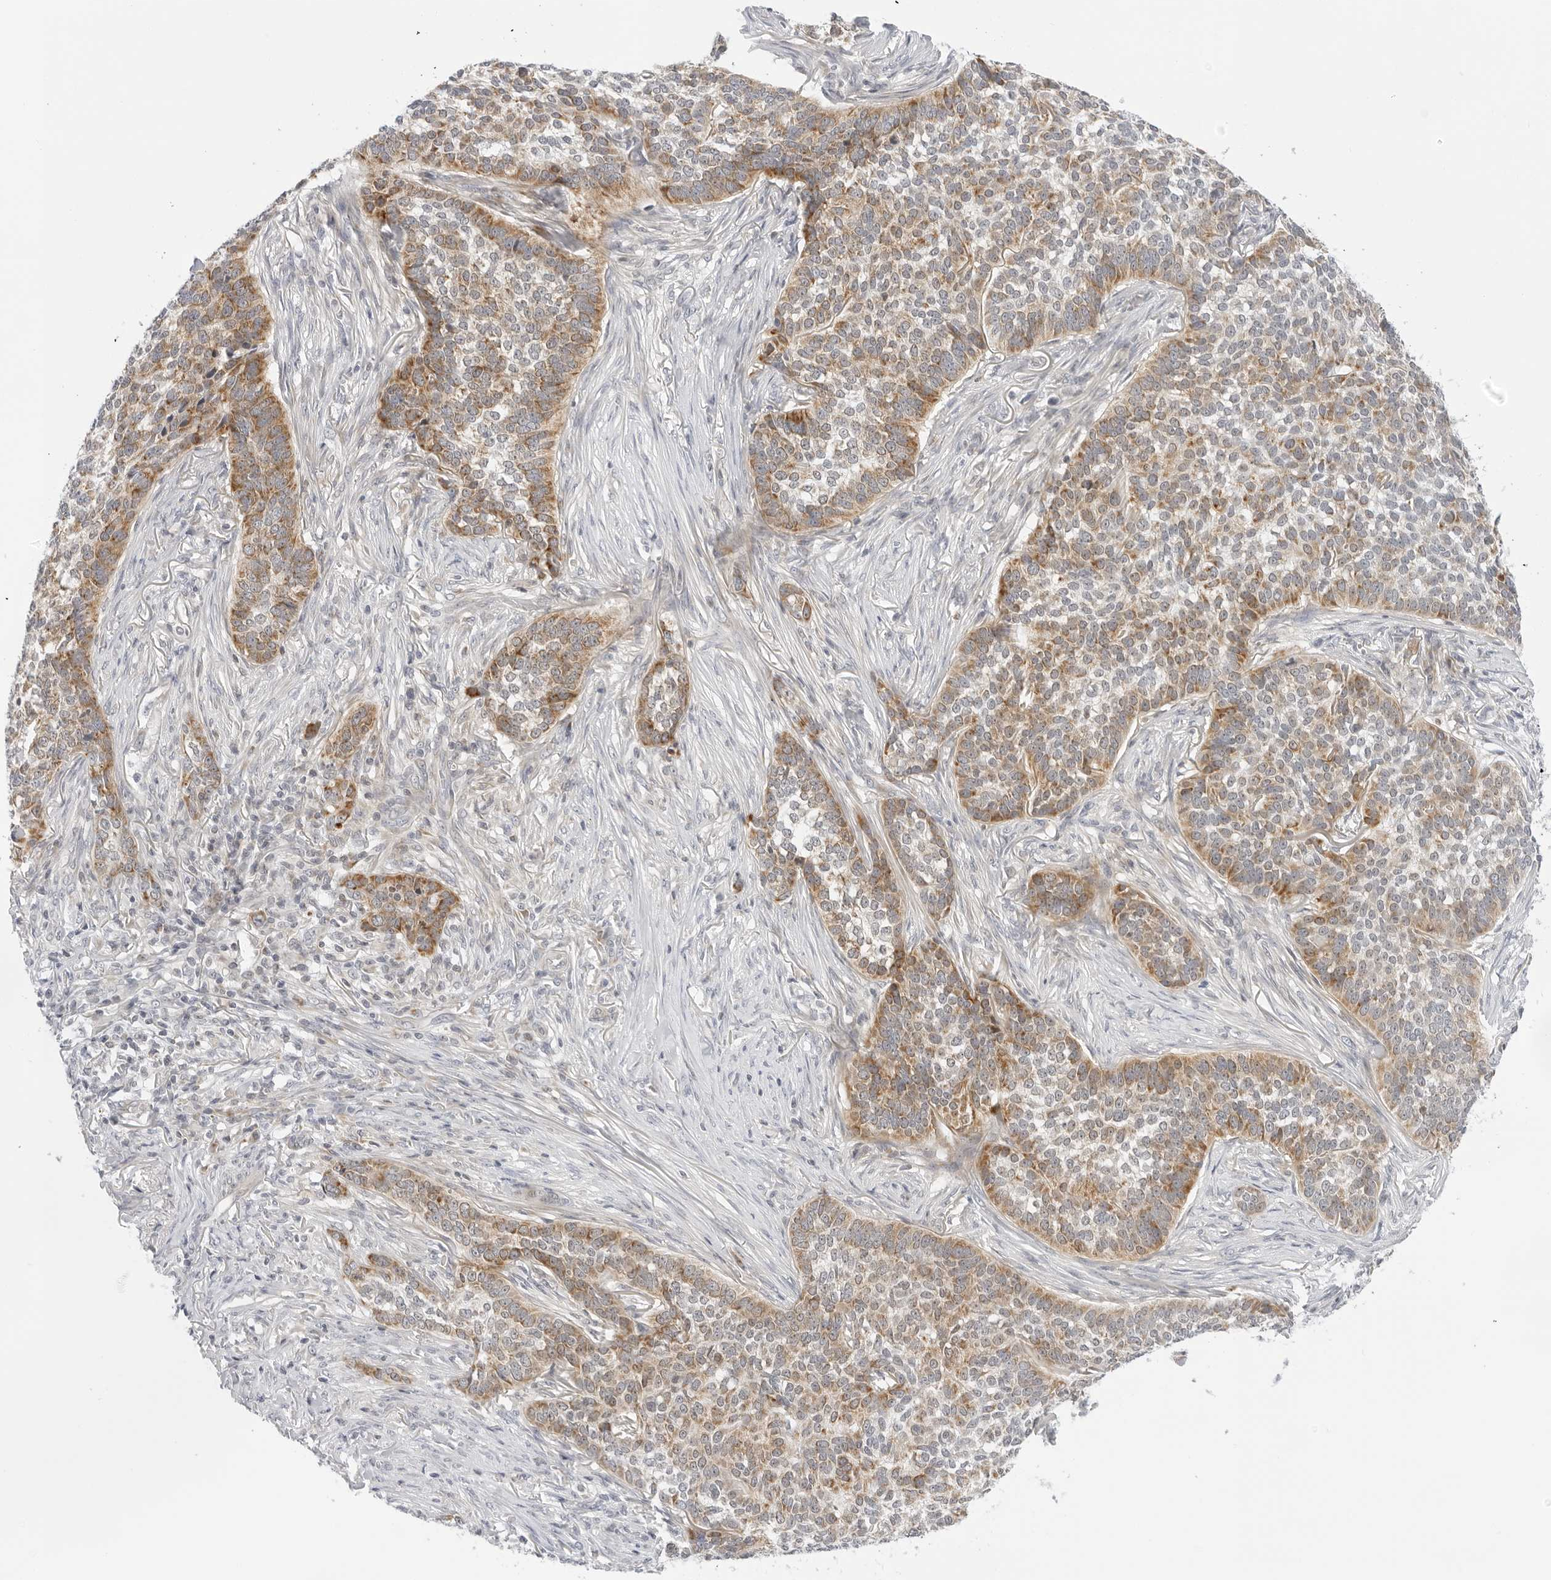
{"staining": {"intensity": "moderate", "quantity": ">75%", "location": "cytoplasmic/membranous"}, "tissue": "skin cancer", "cell_type": "Tumor cells", "image_type": "cancer", "snomed": [{"axis": "morphology", "description": "Basal cell carcinoma"}, {"axis": "topography", "description": "Skin"}], "caption": "Brown immunohistochemical staining in skin basal cell carcinoma reveals moderate cytoplasmic/membranous positivity in about >75% of tumor cells. (Brightfield microscopy of DAB IHC at high magnification).", "gene": "CIART", "patient": {"sex": "male", "age": 85}}